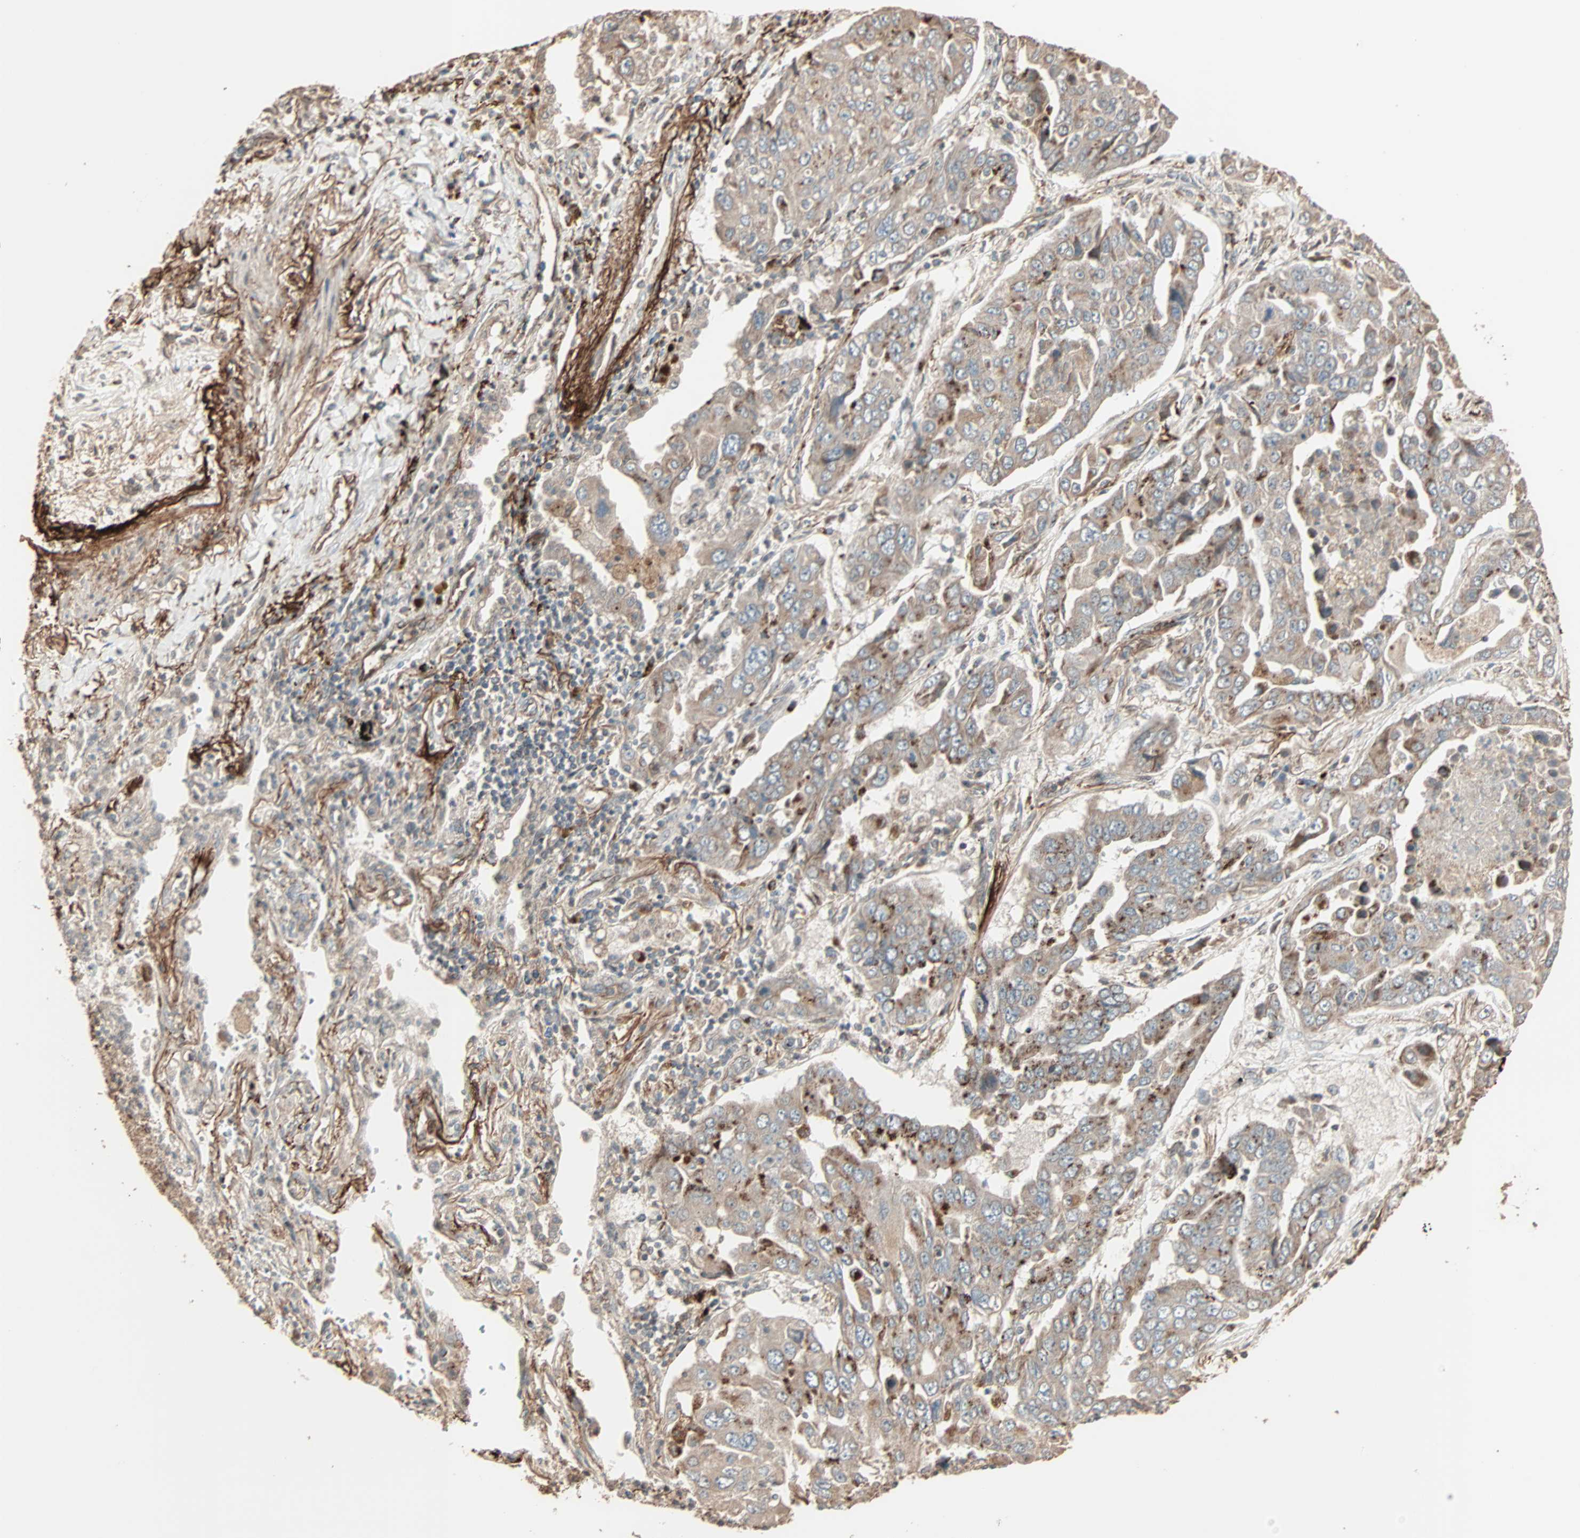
{"staining": {"intensity": "moderate", "quantity": "25%-75%", "location": "cytoplasmic/membranous"}, "tissue": "lung cancer", "cell_type": "Tumor cells", "image_type": "cancer", "snomed": [{"axis": "morphology", "description": "Adenocarcinoma, NOS"}, {"axis": "topography", "description": "Lung"}], "caption": "Moderate cytoplasmic/membranous protein positivity is present in about 25%-75% of tumor cells in lung cancer. (IHC, brightfield microscopy, high magnification).", "gene": "CALCRL", "patient": {"sex": "female", "age": 65}}